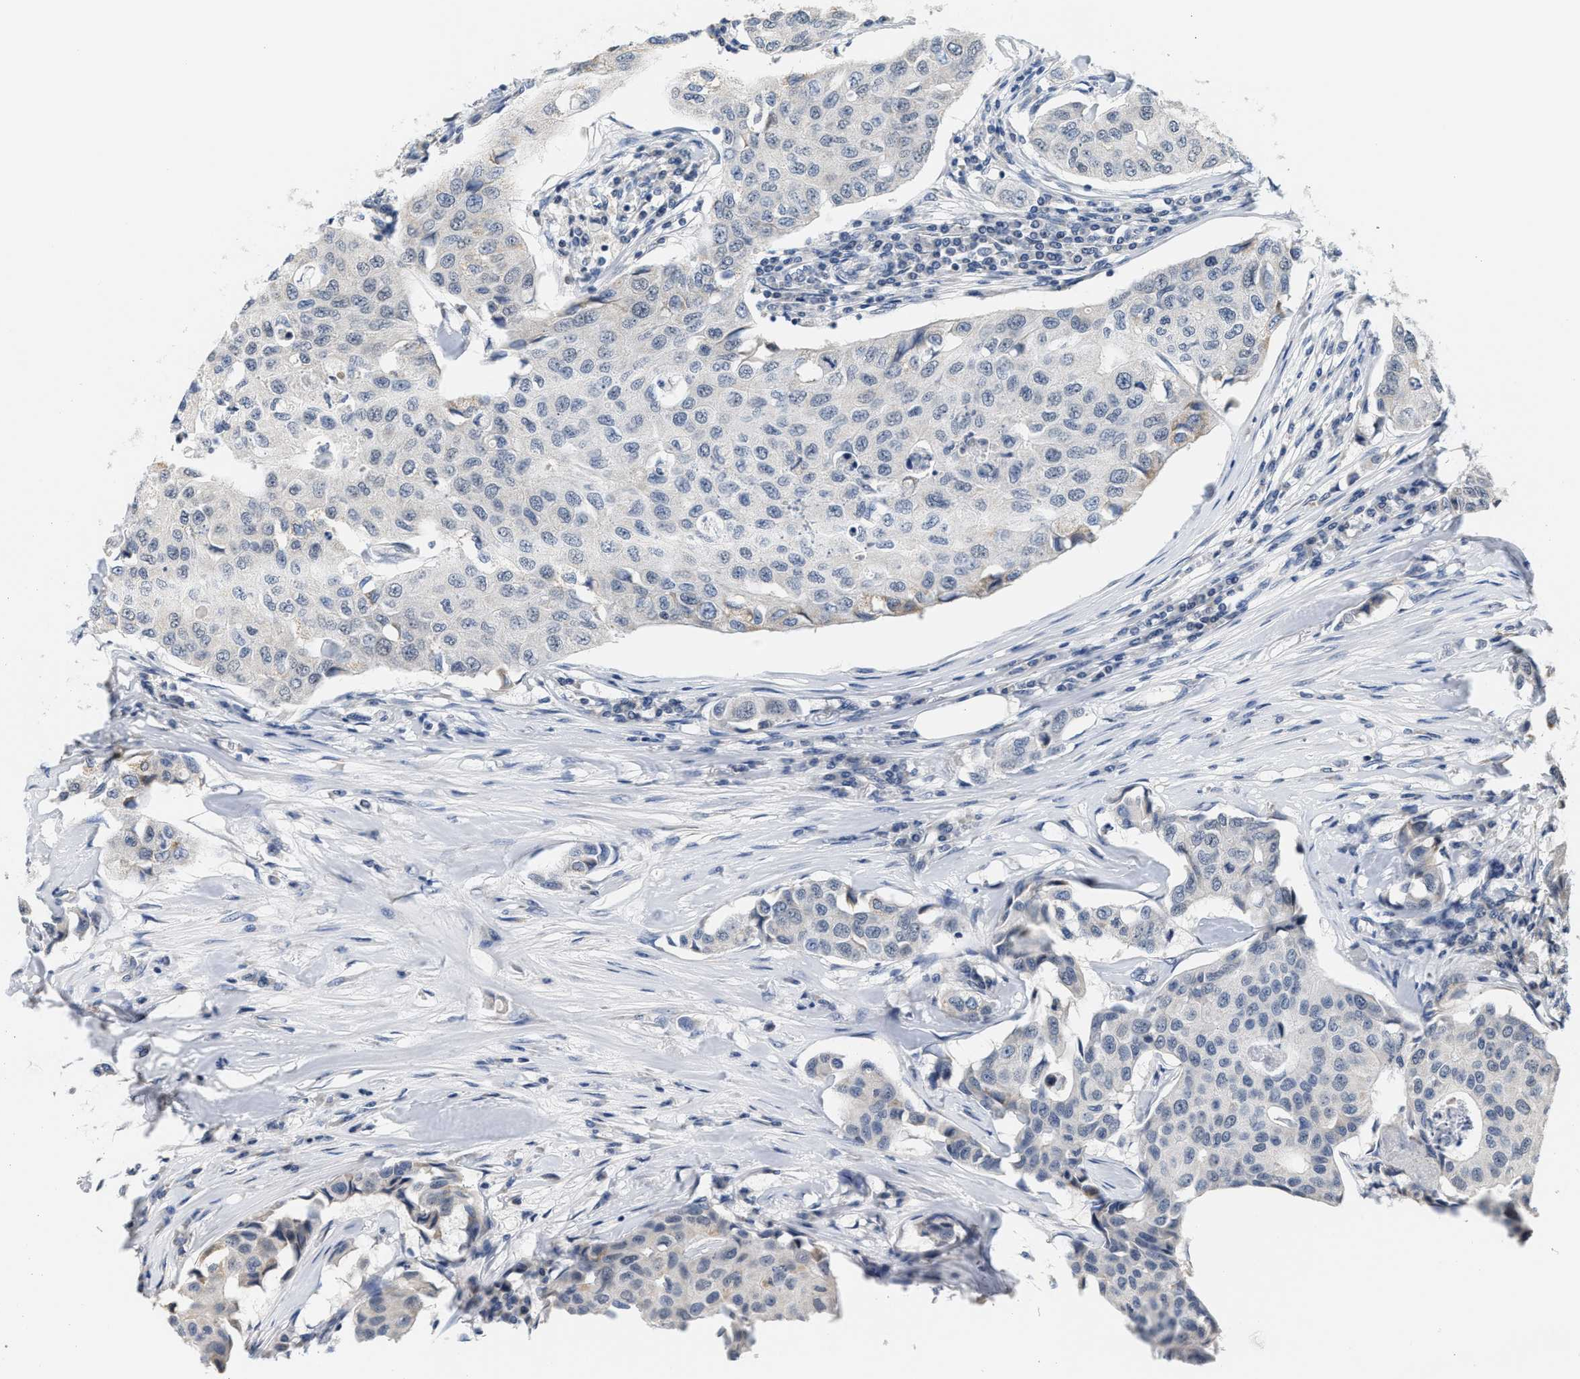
{"staining": {"intensity": "negative", "quantity": "none", "location": "none"}, "tissue": "breast cancer", "cell_type": "Tumor cells", "image_type": "cancer", "snomed": [{"axis": "morphology", "description": "Duct carcinoma"}, {"axis": "topography", "description": "Breast"}], "caption": "Immunohistochemistry (IHC) histopathology image of human breast cancer (invasive ductal carcinoma) stained for a protein (brown), which displays no staining in tumor cells.", "gene": "GIGYF1", "patient": {"sex": "female", "age": 80}}